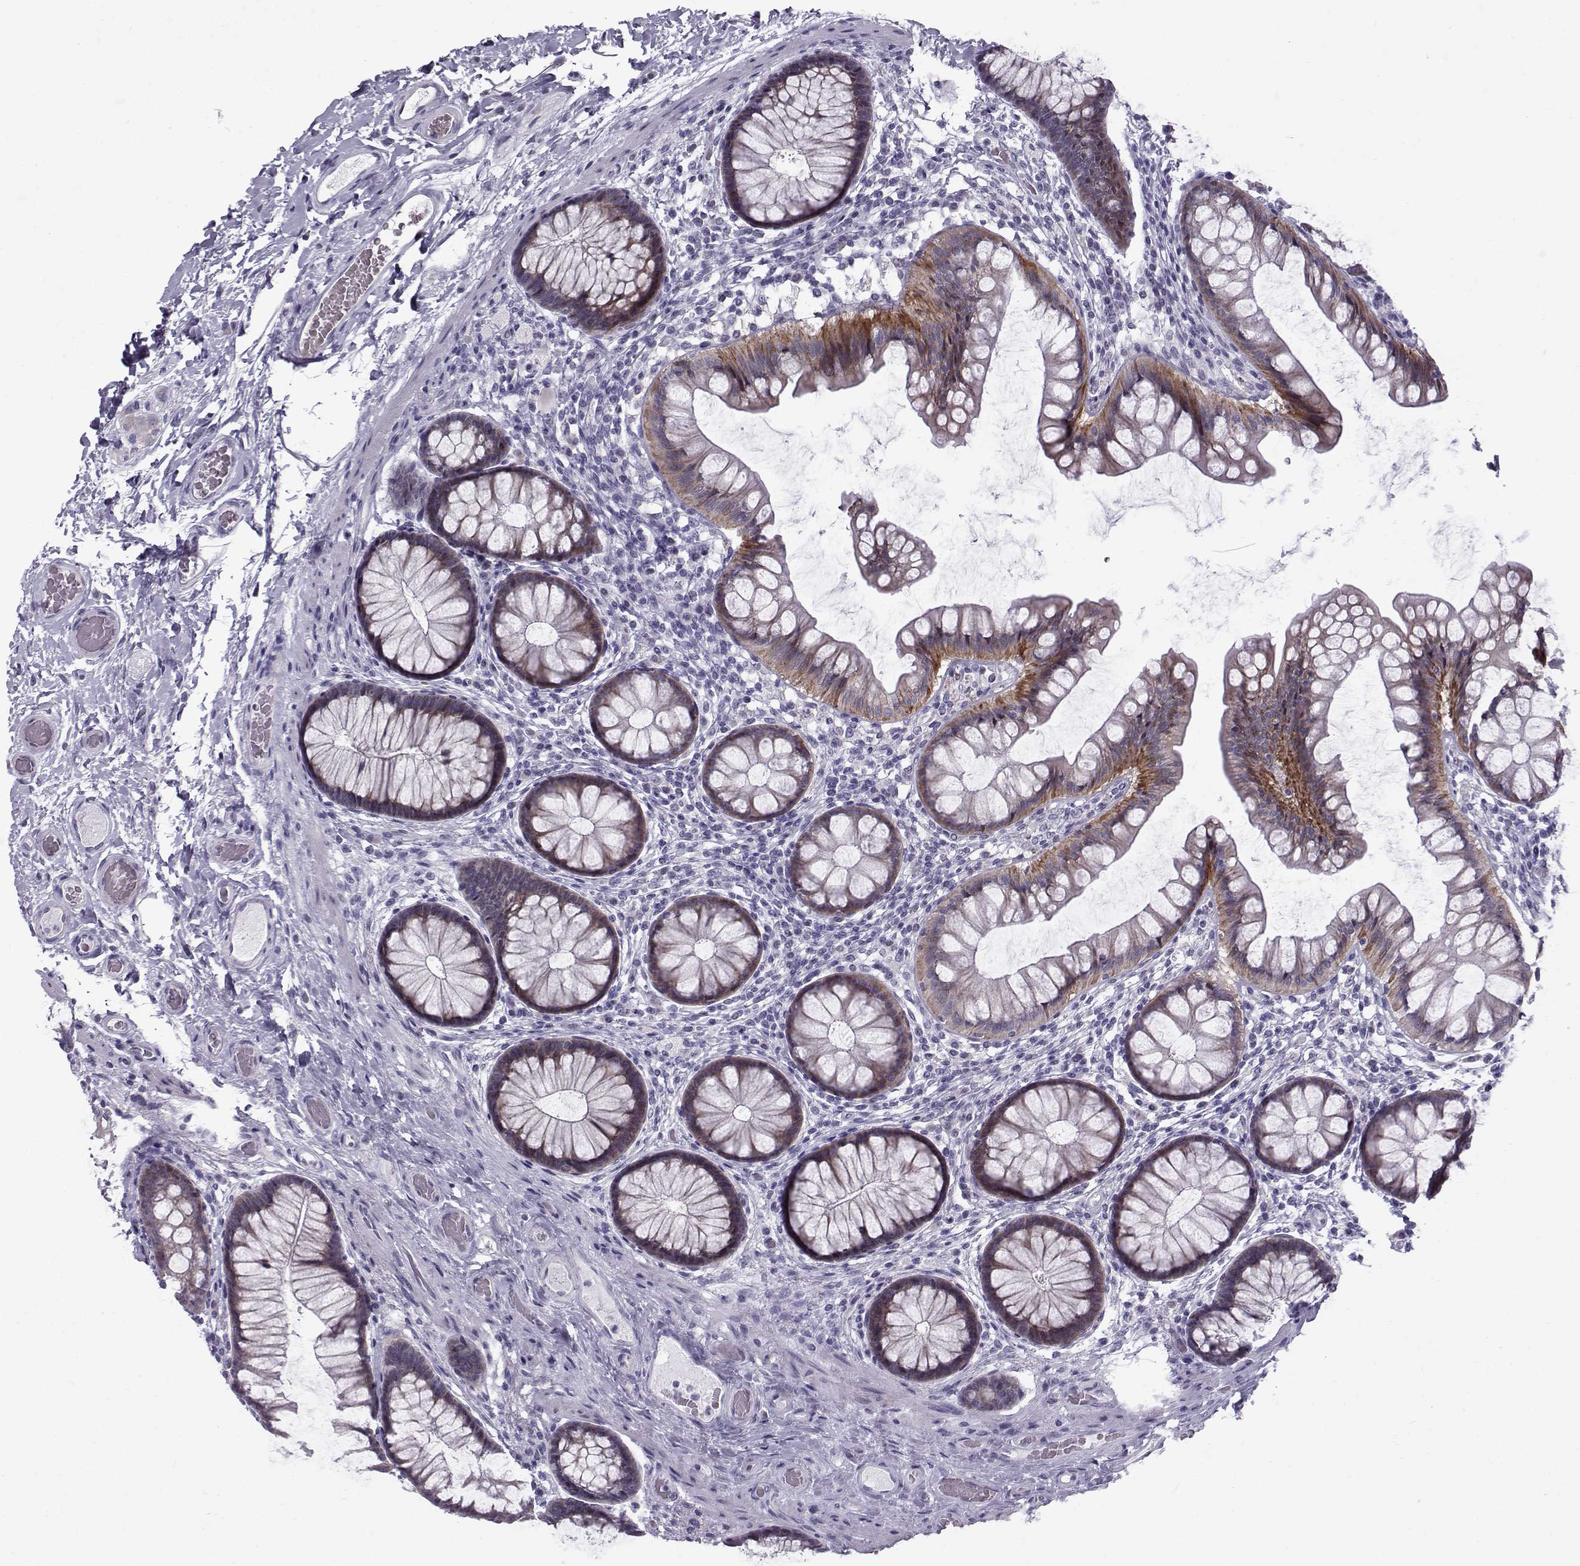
{"staining": {"intensity": "negative", "quantity": "none", "location": "none"}, "tissue": "colon", "cell_type": "Endothelial cells", "image_type": "normal", "snomed": [{"axis": "morphology", "description": "Normal tissue, NOS"}, {"axis": "topography", "description": "Colon"}], "caption": "This is a image of immunohistochemistry (IHC) staining of normal colon, which shows no staining in endothelial cells.", "gene": "DMRT3", "patient": {"sex": "female", "age": 65}}